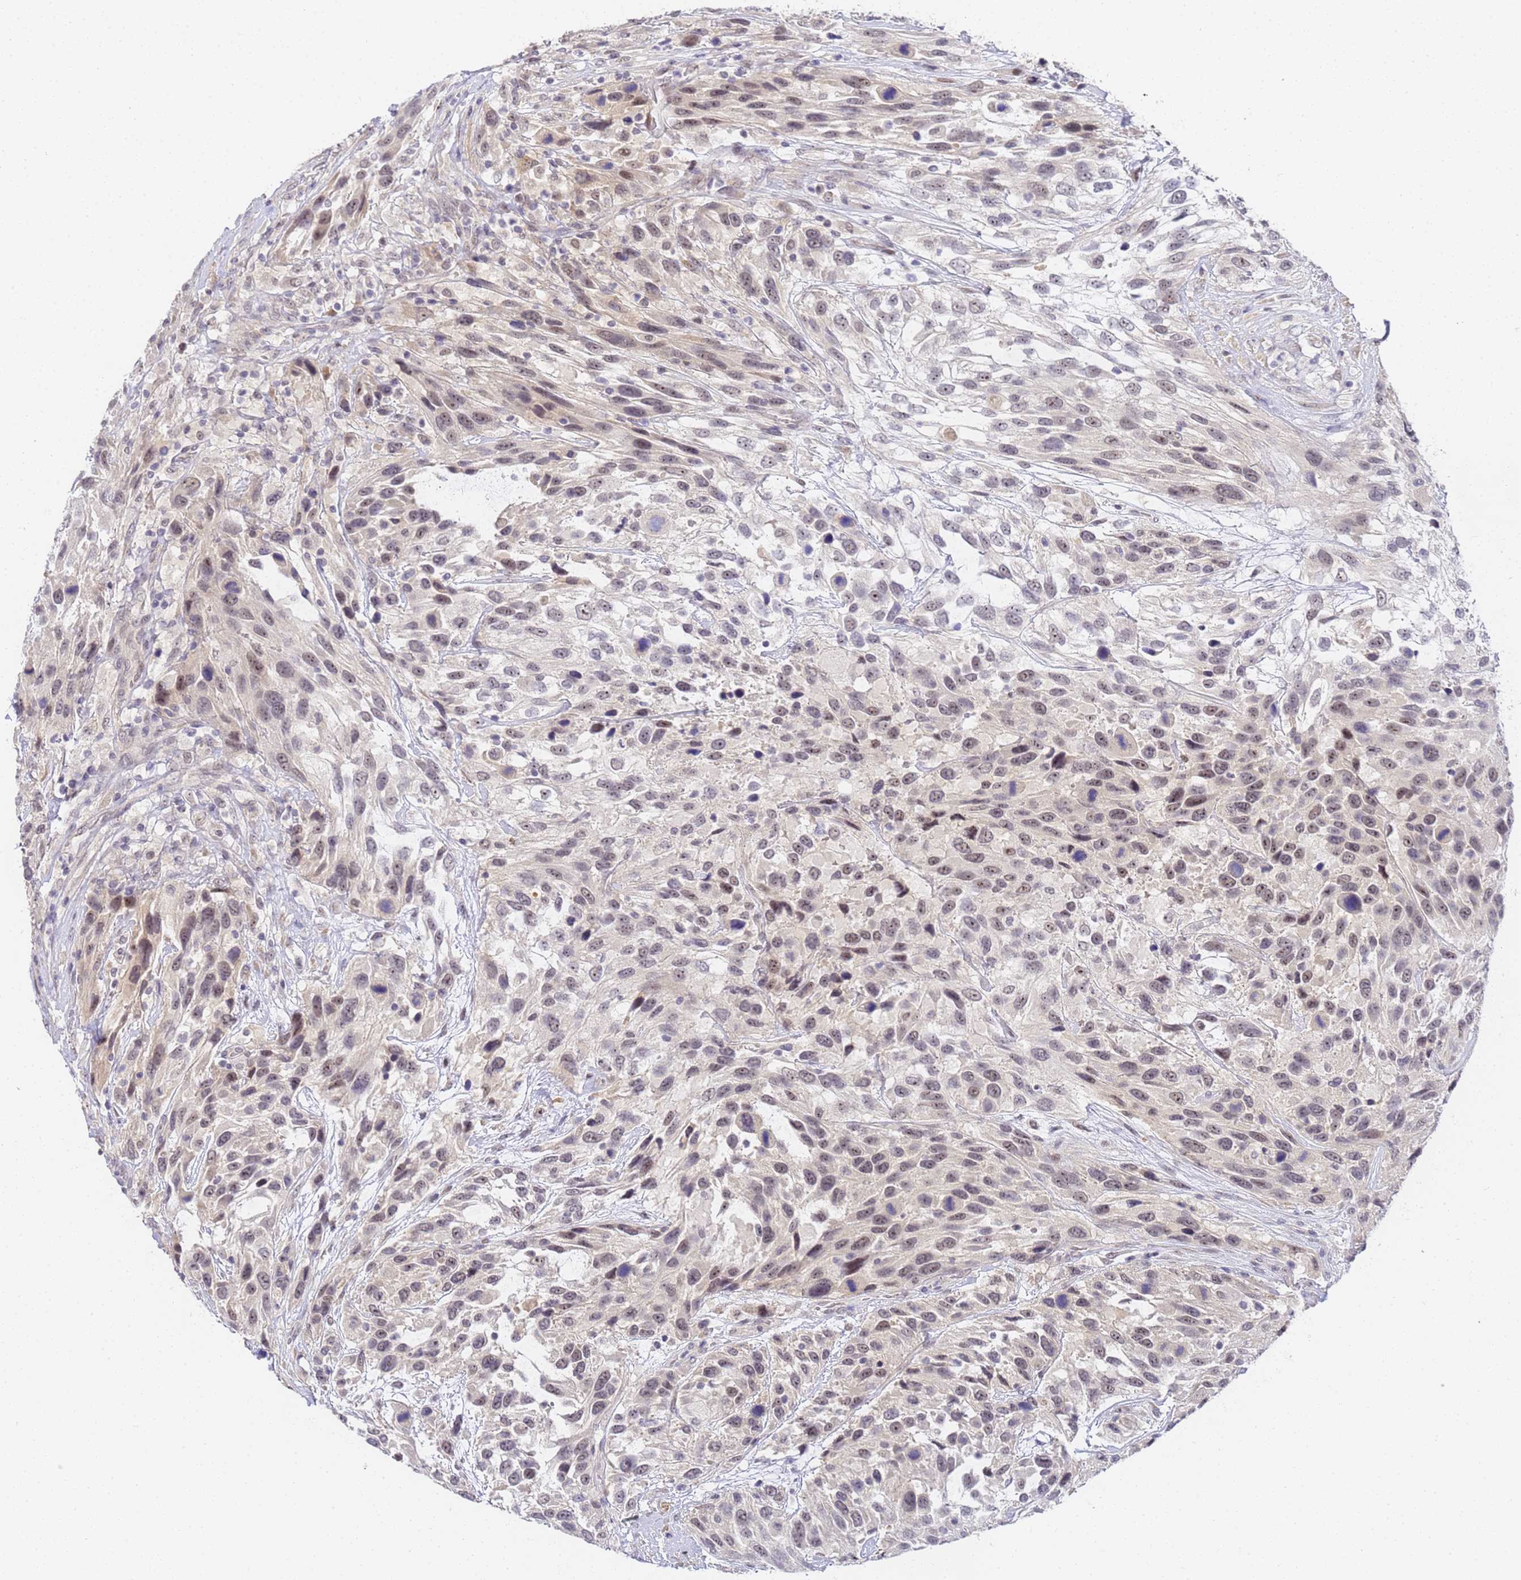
{"staining": {"intensity": "weak", "quantity": "25%-75%", "location": "nuclear"}, "tissue": "urothelial cancer", "cell_type": "Tumor cells", "image_type": "cancer", "snomed": [{"axis": "morphology", "description": "Urothelial carcinoma, High grade"}, {"axis": "topography", "description": "Urinary bladder"}], "caption": "Approximately 25%-75% of tumor cells in human urothelial cancer exhibit weak nuclear protein expression as visualized by brown immunohistochemical staining.", "gene": "LSM3", "patient": {"sex": "female", "age": 70}}